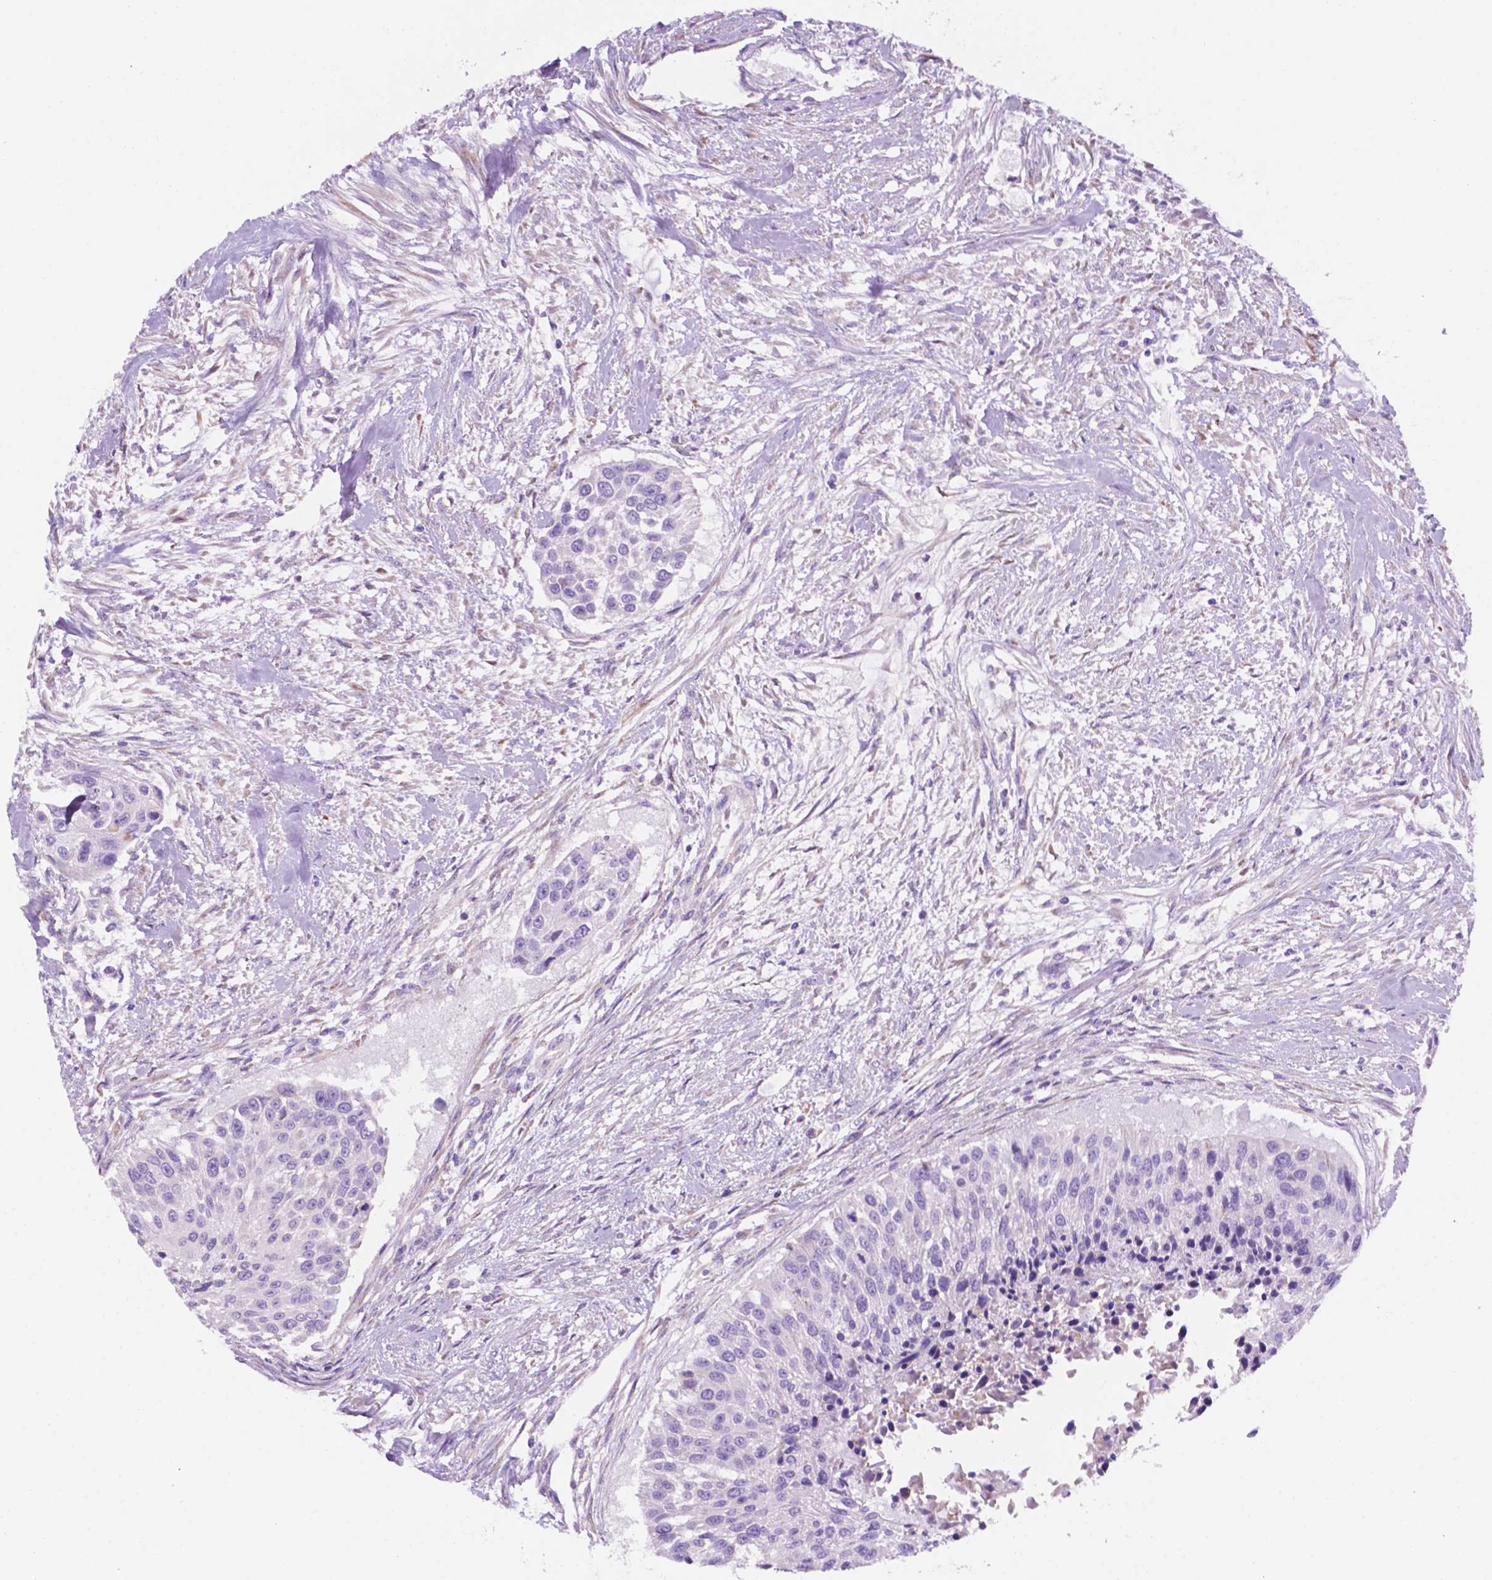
{"staining": {"intensity": "negative", "quantity": "none", "location": "none"}, "tissue": "urothelial cancer", "cell_type": "Tumor cells", "image_type": "cancer", "snomed": [{"axis": "morphology", "description": "Urothelial carcinoma, NOS"}, {"axis": "topography", "description": "Urinary bladder"}], "caption": "Photomicrograph shows no protein staining in tumor cells of urothelial cancer tissue.", "gene": "CEACAM7", "patient": {"sex": "male", "age": 55}}